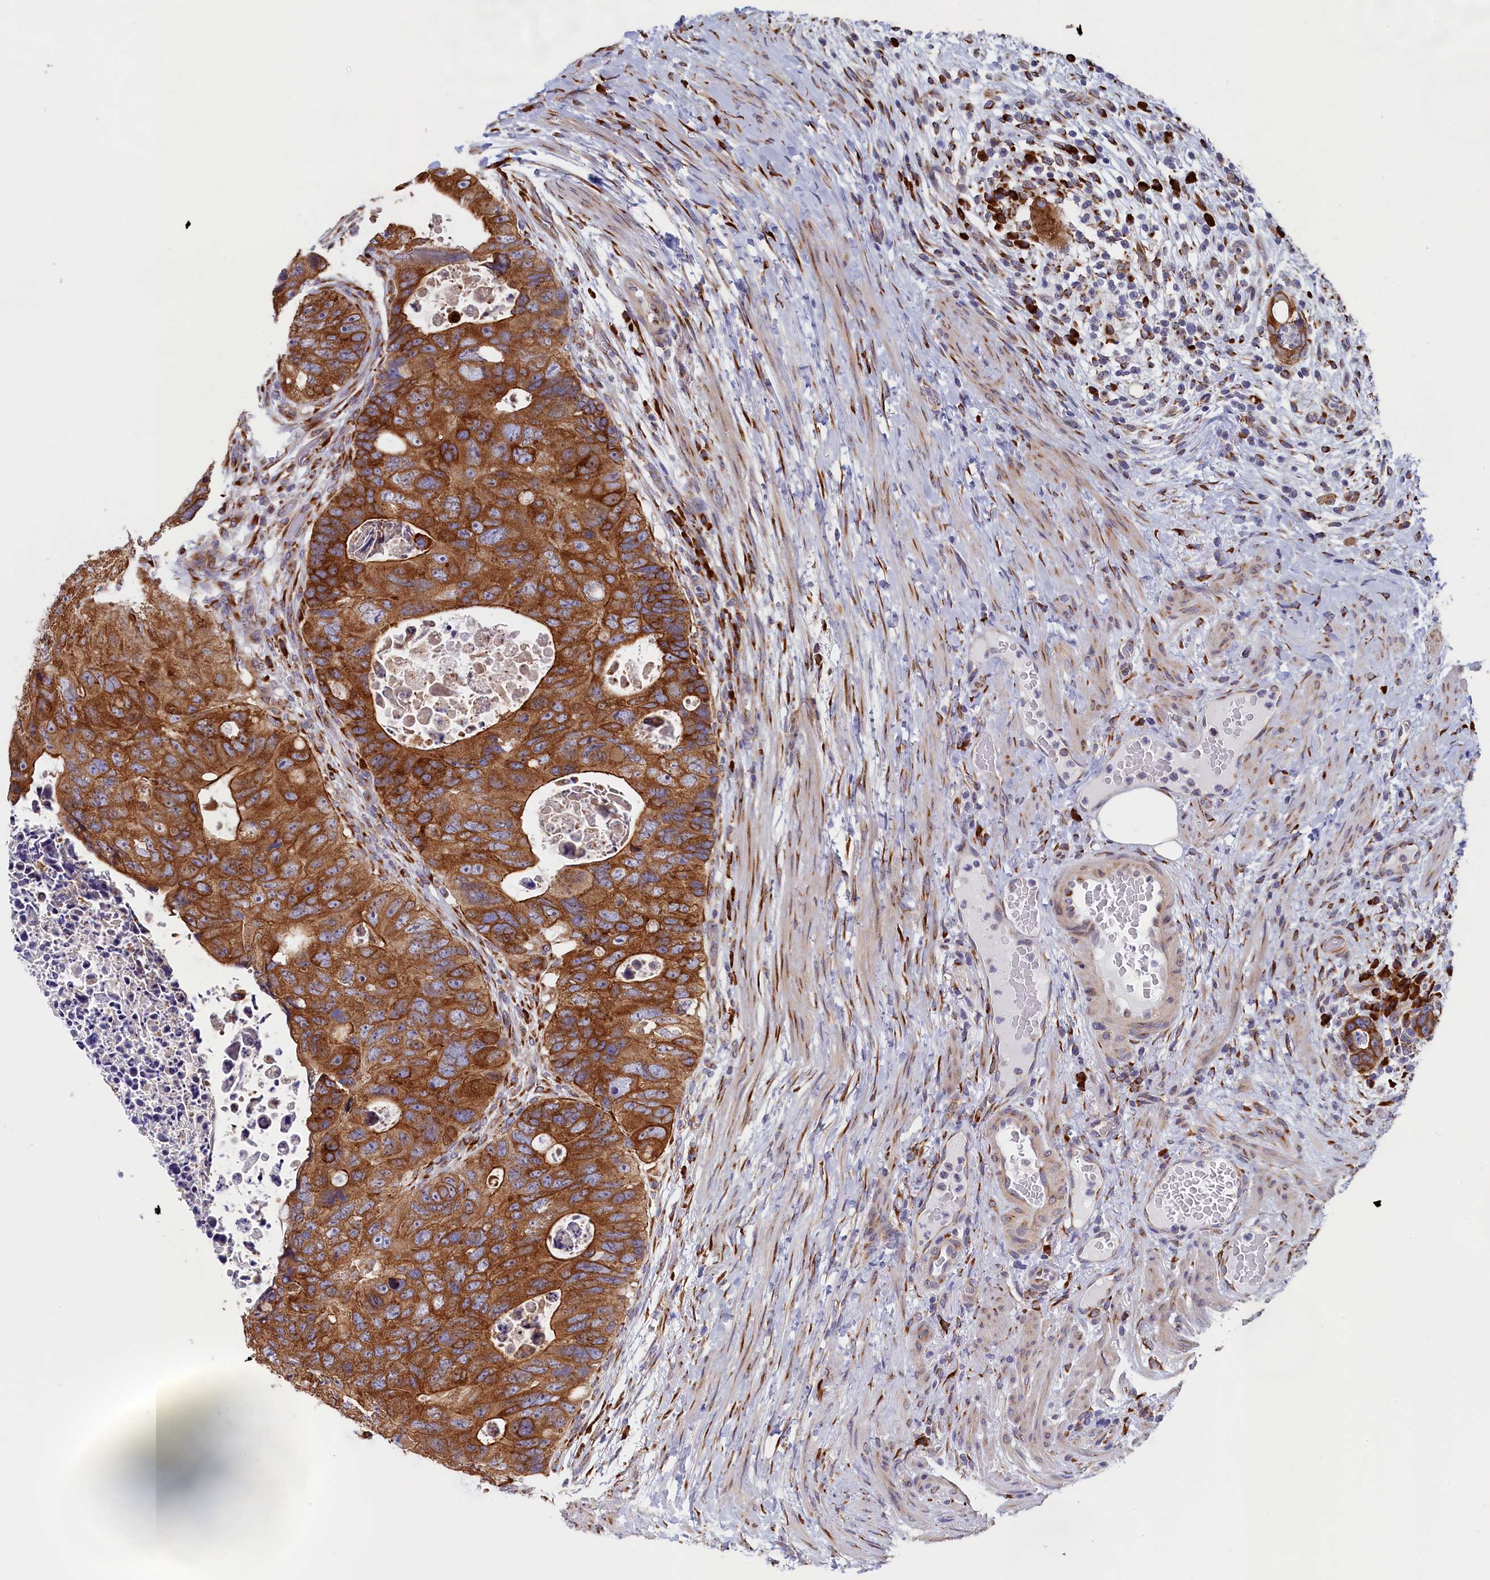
{"staining": {"intensity": "moderate", "quantity": ">75%", "location": "cytoplasmic/membranous"}, "tissue": "colorectal cancer", "cell_type": "Tumor cells", "image_type": "cancer", "snomed": [{"axis": "morphology", "description": "Adenocarcinoma, NOS"}, {"axis": "topography", "description": "Rectum"}], "caption": "Moderate cytoplasmic/membranous protein staining is seen in about >75% of tumor cells in colorectal cancer (adenocarcinoma).", "gene": "CCDC68", "patient": {"sex": "male", "age": 59}}